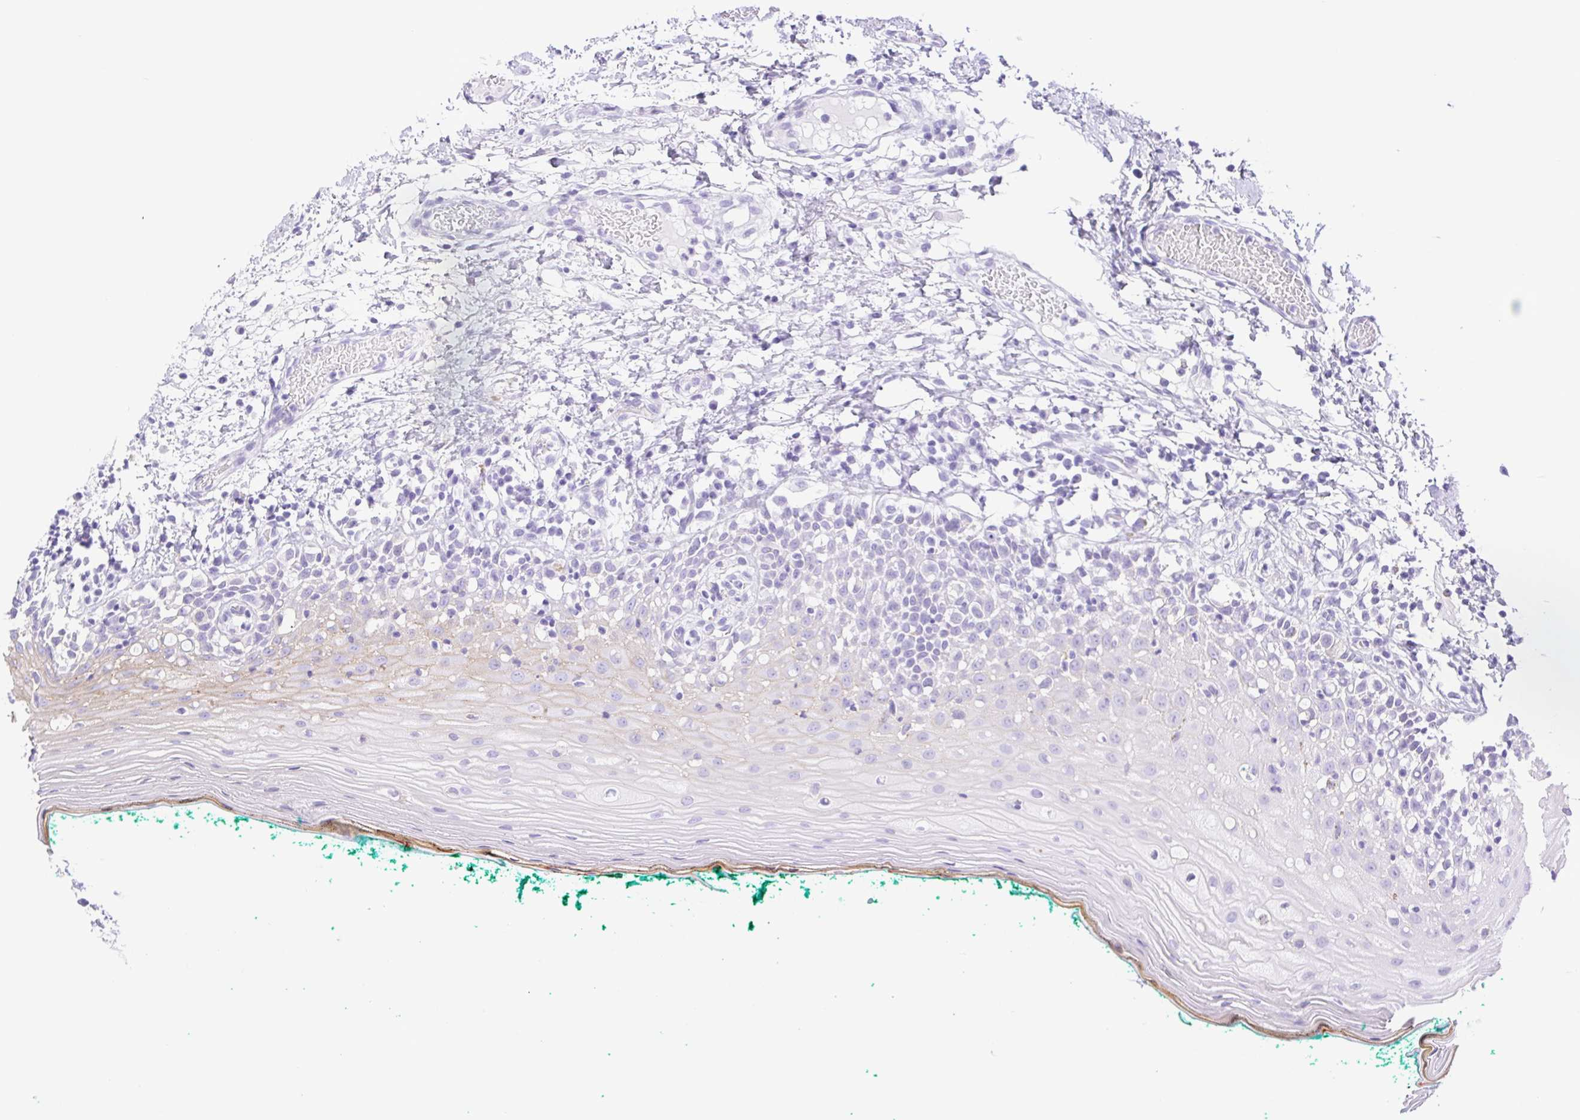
{"staining": {"intensity": "negative", "quantity": "none", "location": "none"}, "tissue": "oral mucosa", "cell_type": "Squamous epithelial cells", "image_type": "normal", "snomed": [{"axis": "morphology", "description": "Normal tissue, NOS"}, {"axis": "topography", "description": "Oral tissue"}], "caption": "Immunohistochemical staining of unremarkable oral mucosa demonstrates no significant expression in squamous epithelial cells.", "gene": "CDSN", "patient": {"sex": "female", "age": 83}}